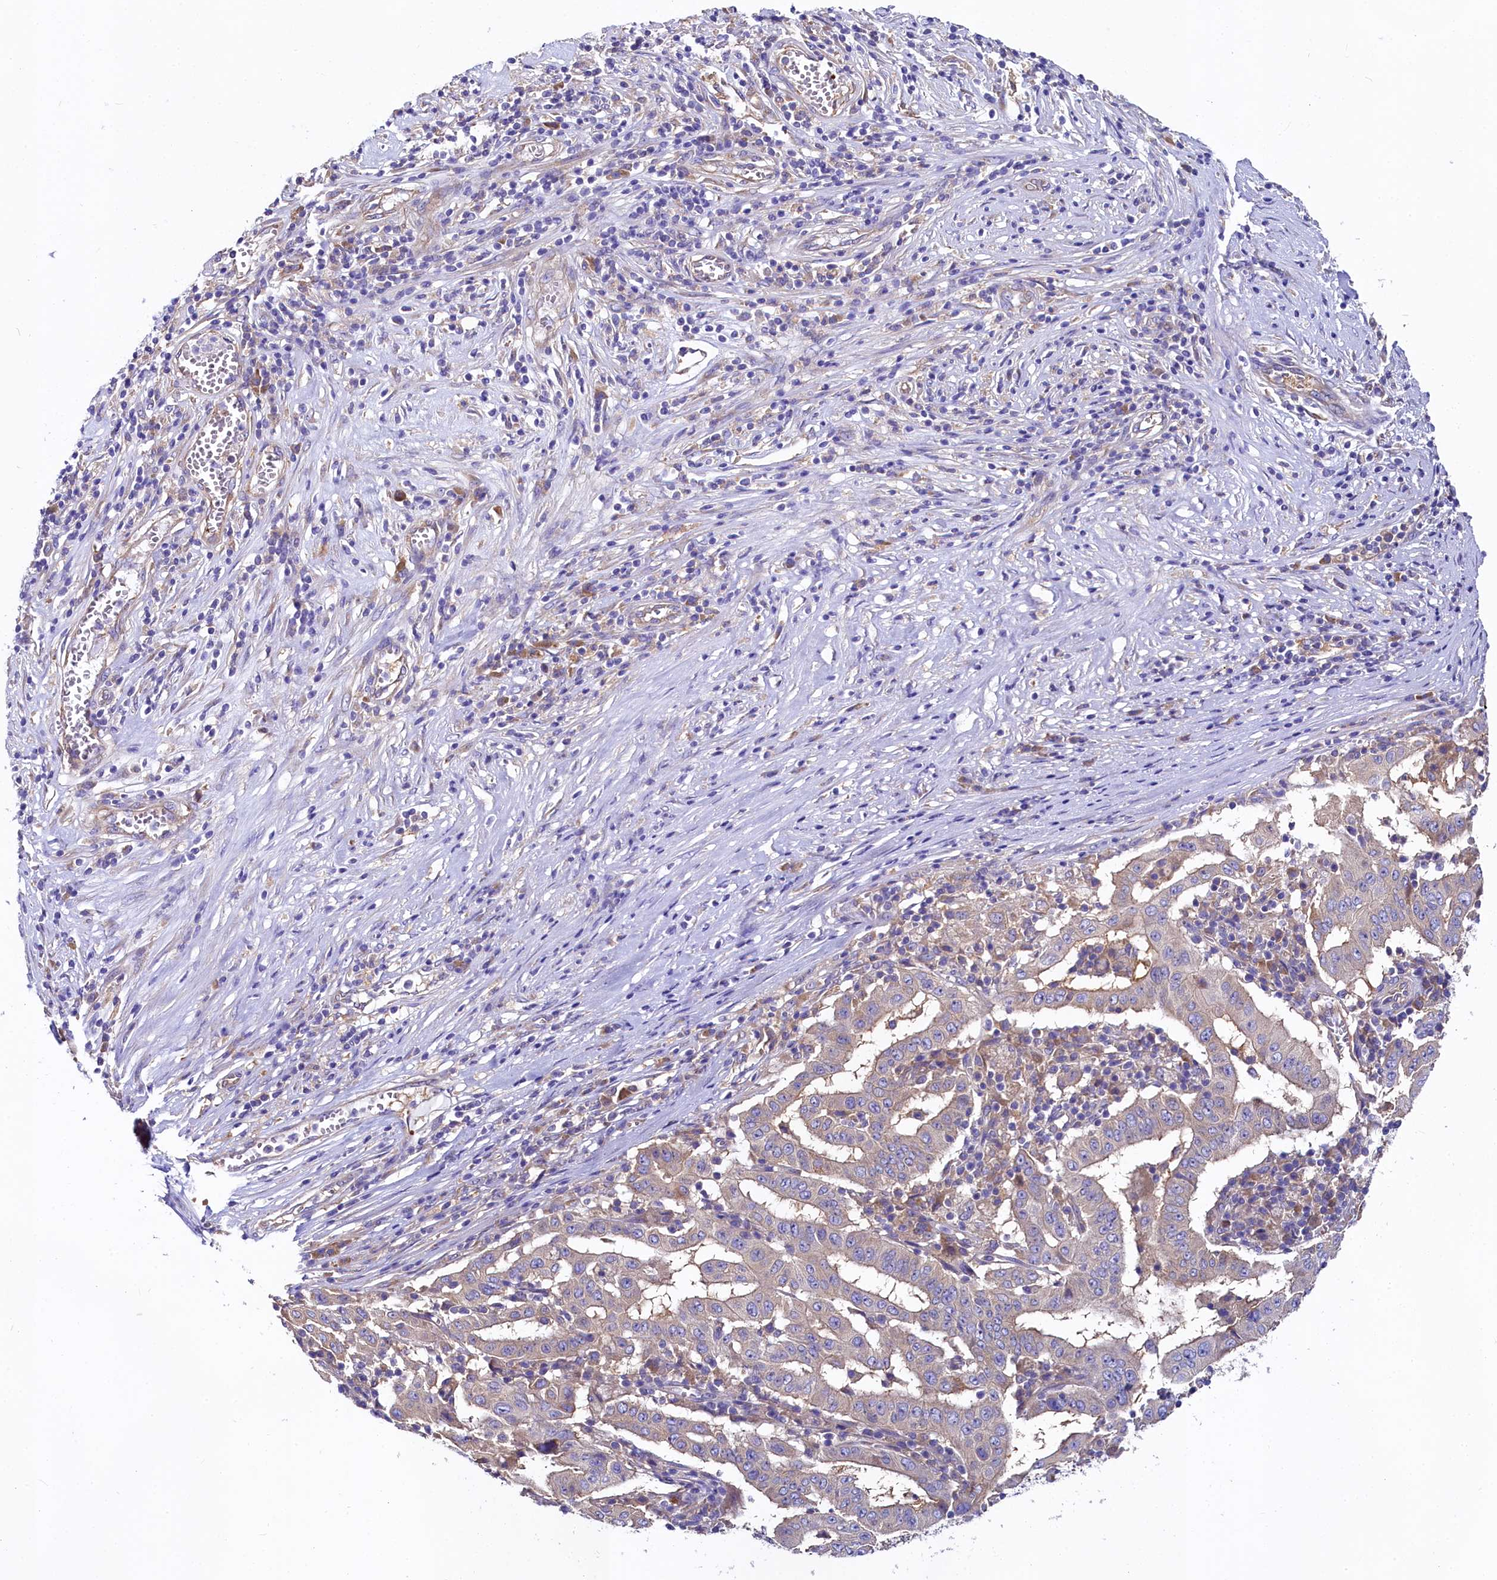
{"staining": {"intensity": "negative", "quantity": "none", "location": "none"}, "tissue": "pancreatic cancer", "cell_type": "Tumor cells", "image_type": "cancer", "snomed": [{"axis": "morphology", "description": "Adenocarcinoma, NOS"}, {"axis": "topography", "description": "Pancreas"}], "caption": "Immunohistochemistry micrograph of pancreatic adenocarcinoma stained for a protein (brown), which exhibits no expression in tumor cells.", "gene": "QARS1", "patient": {"sex": "male", "age": 63}}